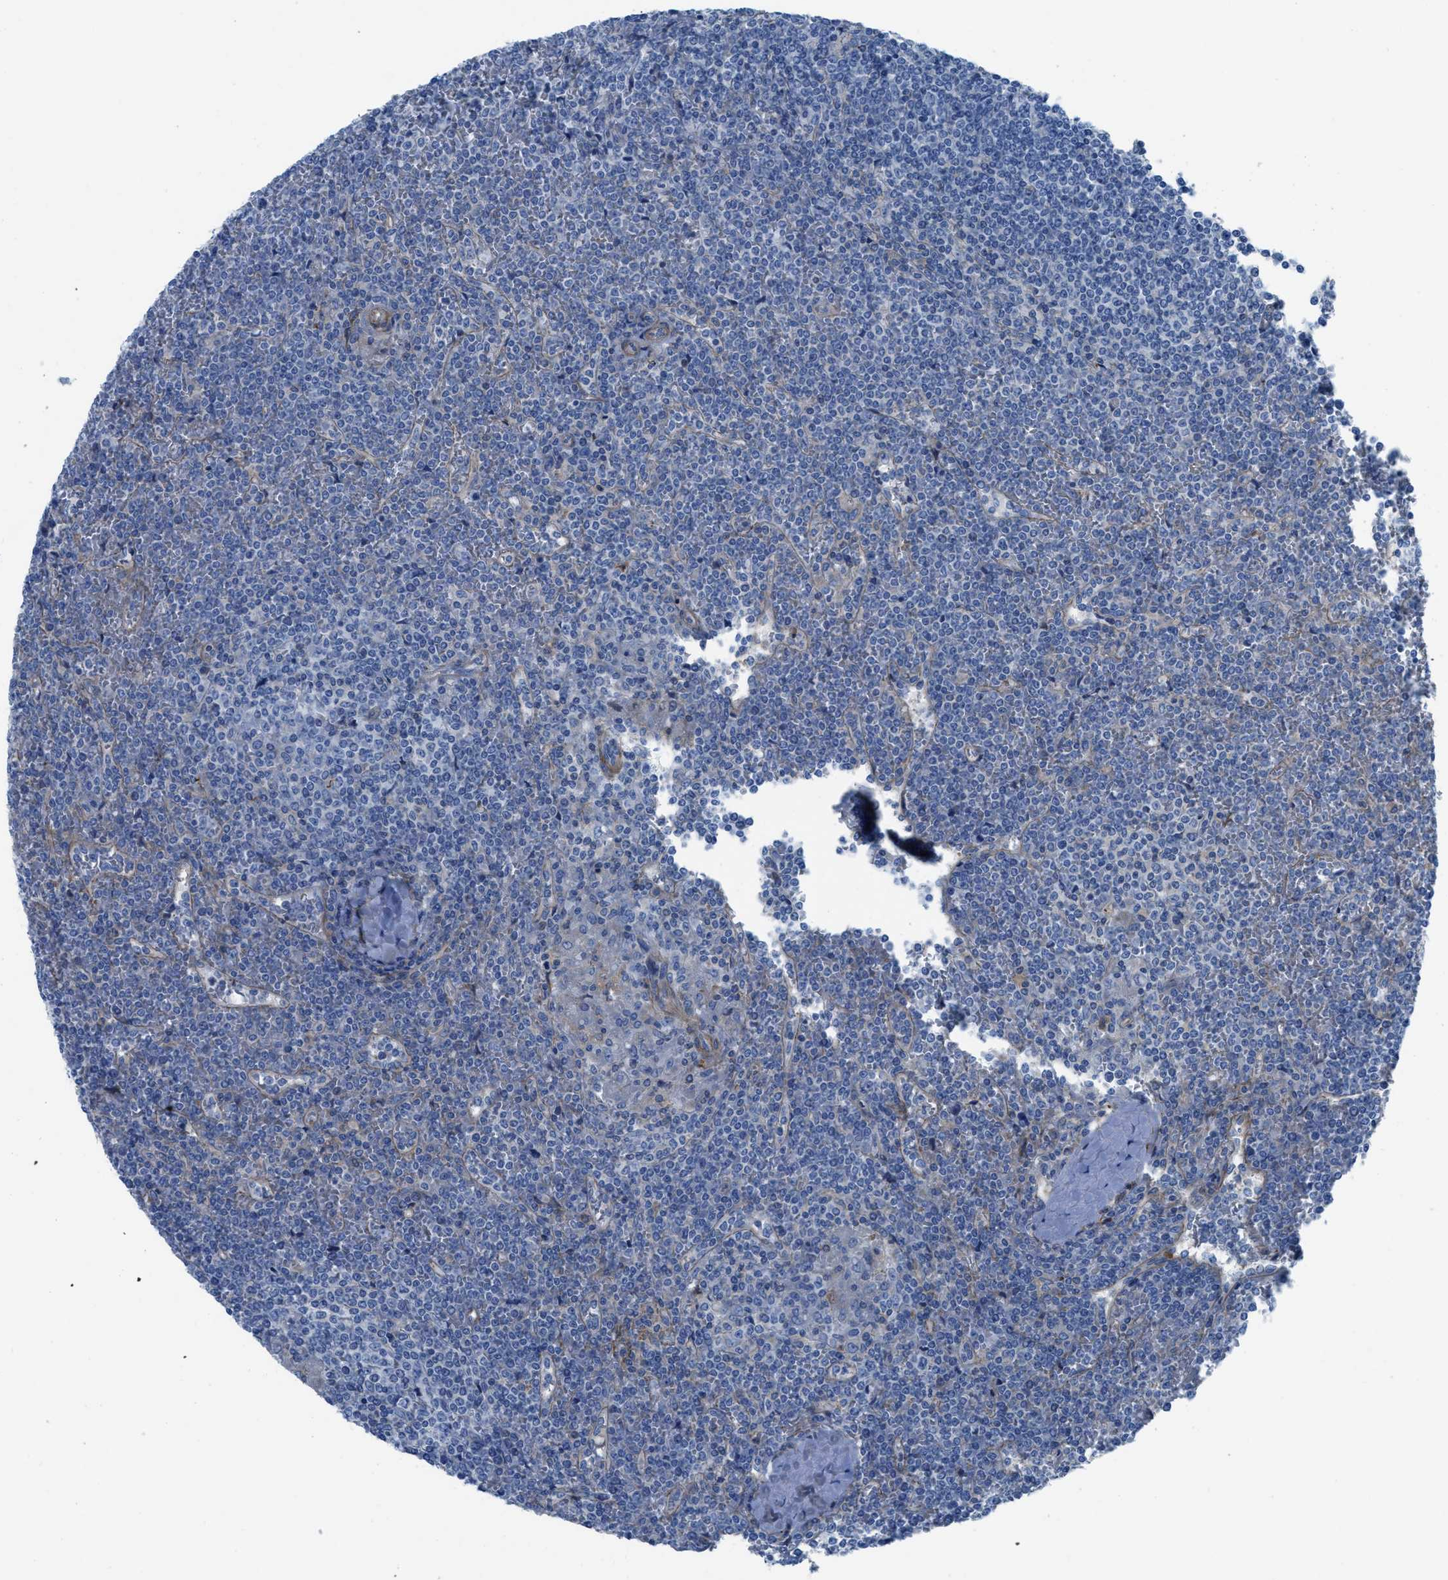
{"staining": {"intensity": "negative", "quantity": "none", "location": "none"}, "tissue": "lymphoma", "cell_type": "Tumor cells", "image_type": "cancer", "snomed": [{"axis": "morphology", "description": "Malignant lymphoma, non-Hodgkin's type, Low grade"}, {"axis": "topography", "description": "Spleen"}], "caption": "IHC image of low-grade malignant lymphoma, non-Hodgkin's type stained for a protein (brown), which displays no expression in tumor cells. The staining is performed using DAB brown chromogen with nuclei counter-stained in using hematoxylin.", "gene": "KCNH7", "patient": {"sex": "female", "age": 19}}